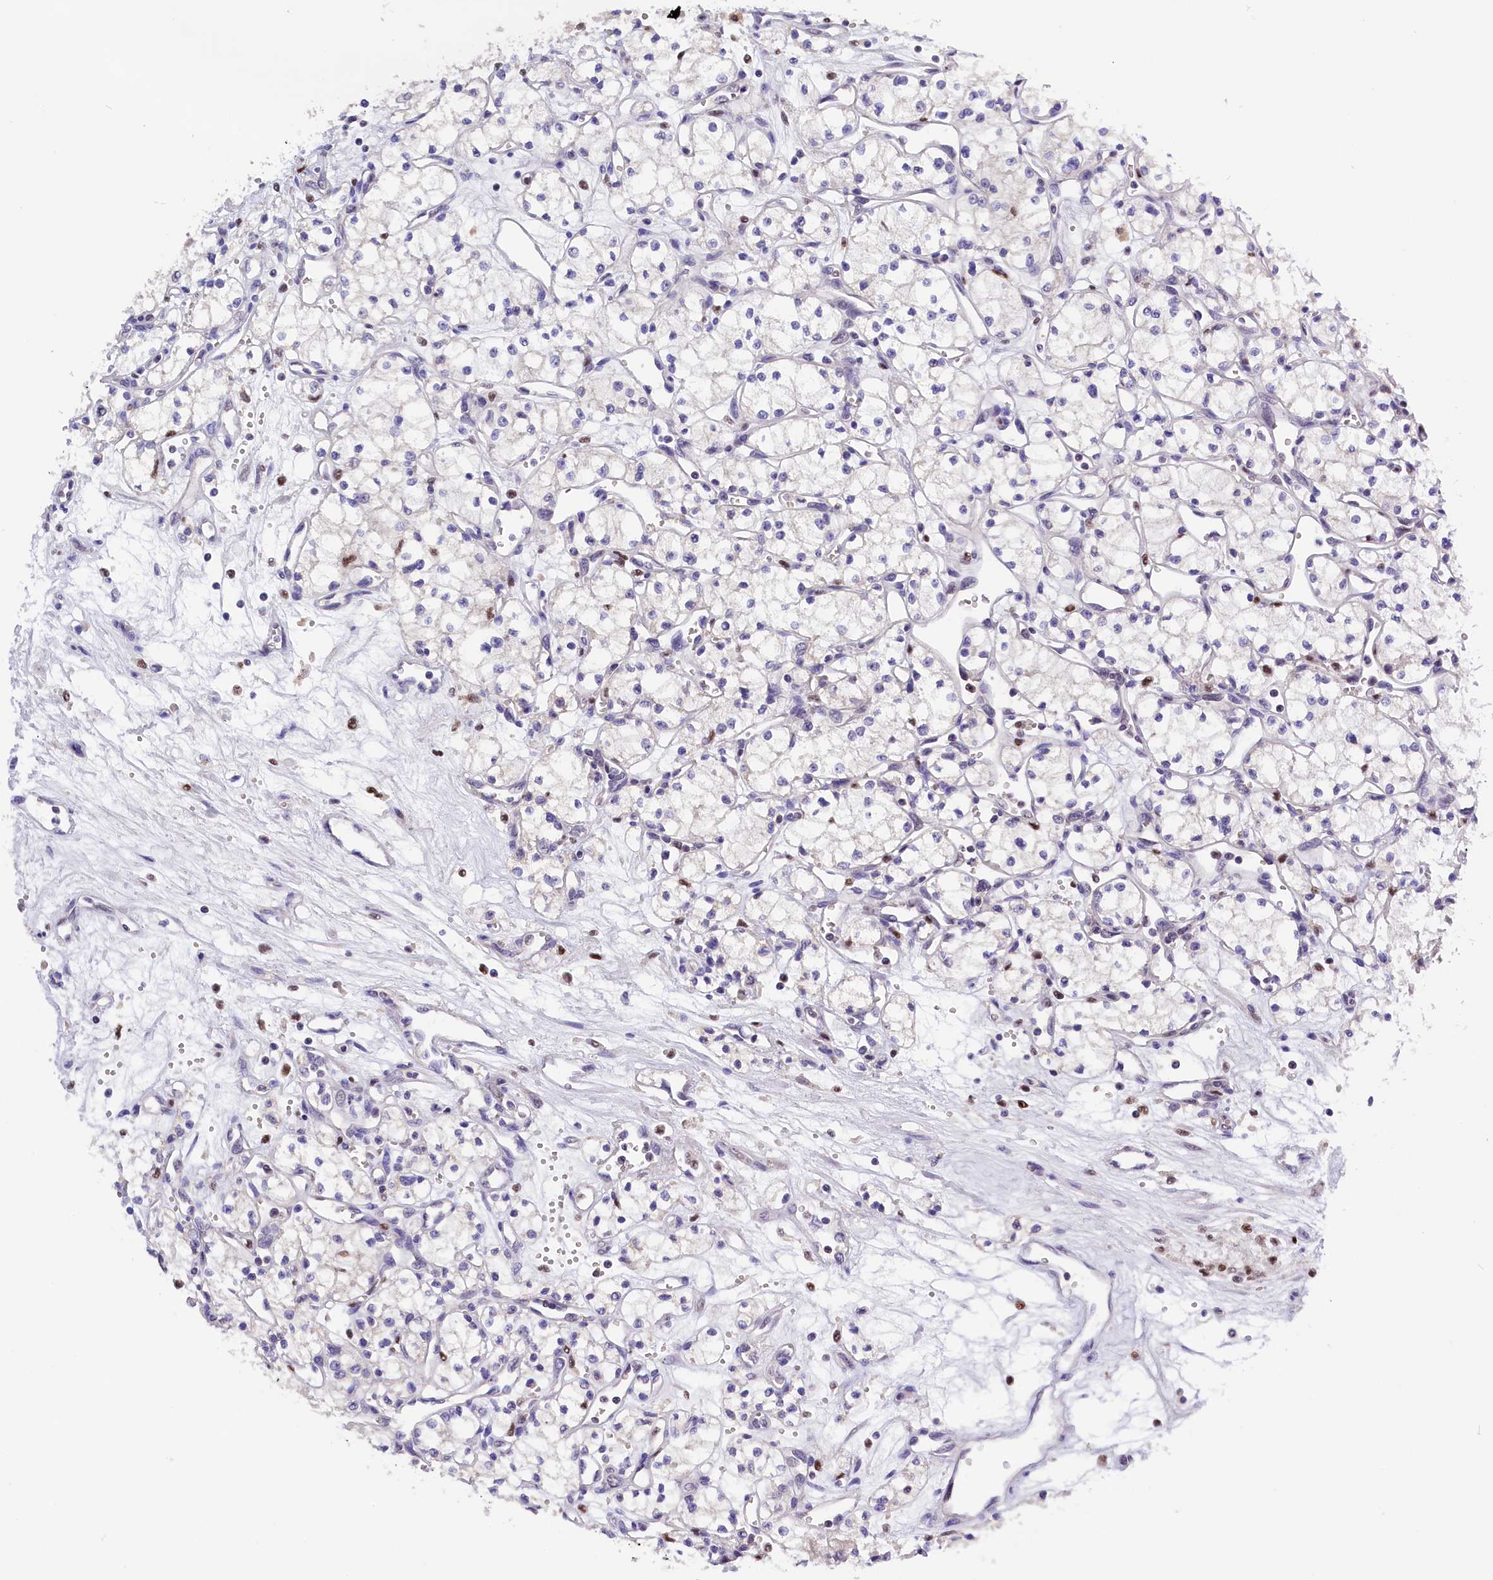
{"staining": {"intensity": "negative", "quantity": "none", "location": "none"}, "tissue": "renal cancer", "cell_type": "Tumor cells", "image_type": "cancer", "snomed": [{"axis": "morphology", "description": "Adenocarcinoma, NOS"}, {"axis": "topography", "description": "Kidney"}], "caption": "Adenocarcinoma (renal) was stained to show a protein in brown. There is no significant expression in tumor cells. (IHC, brightfield microscopy, high magnification).", "gene": "BTBD9", "patient": {"sex": "male", "age": 59}}